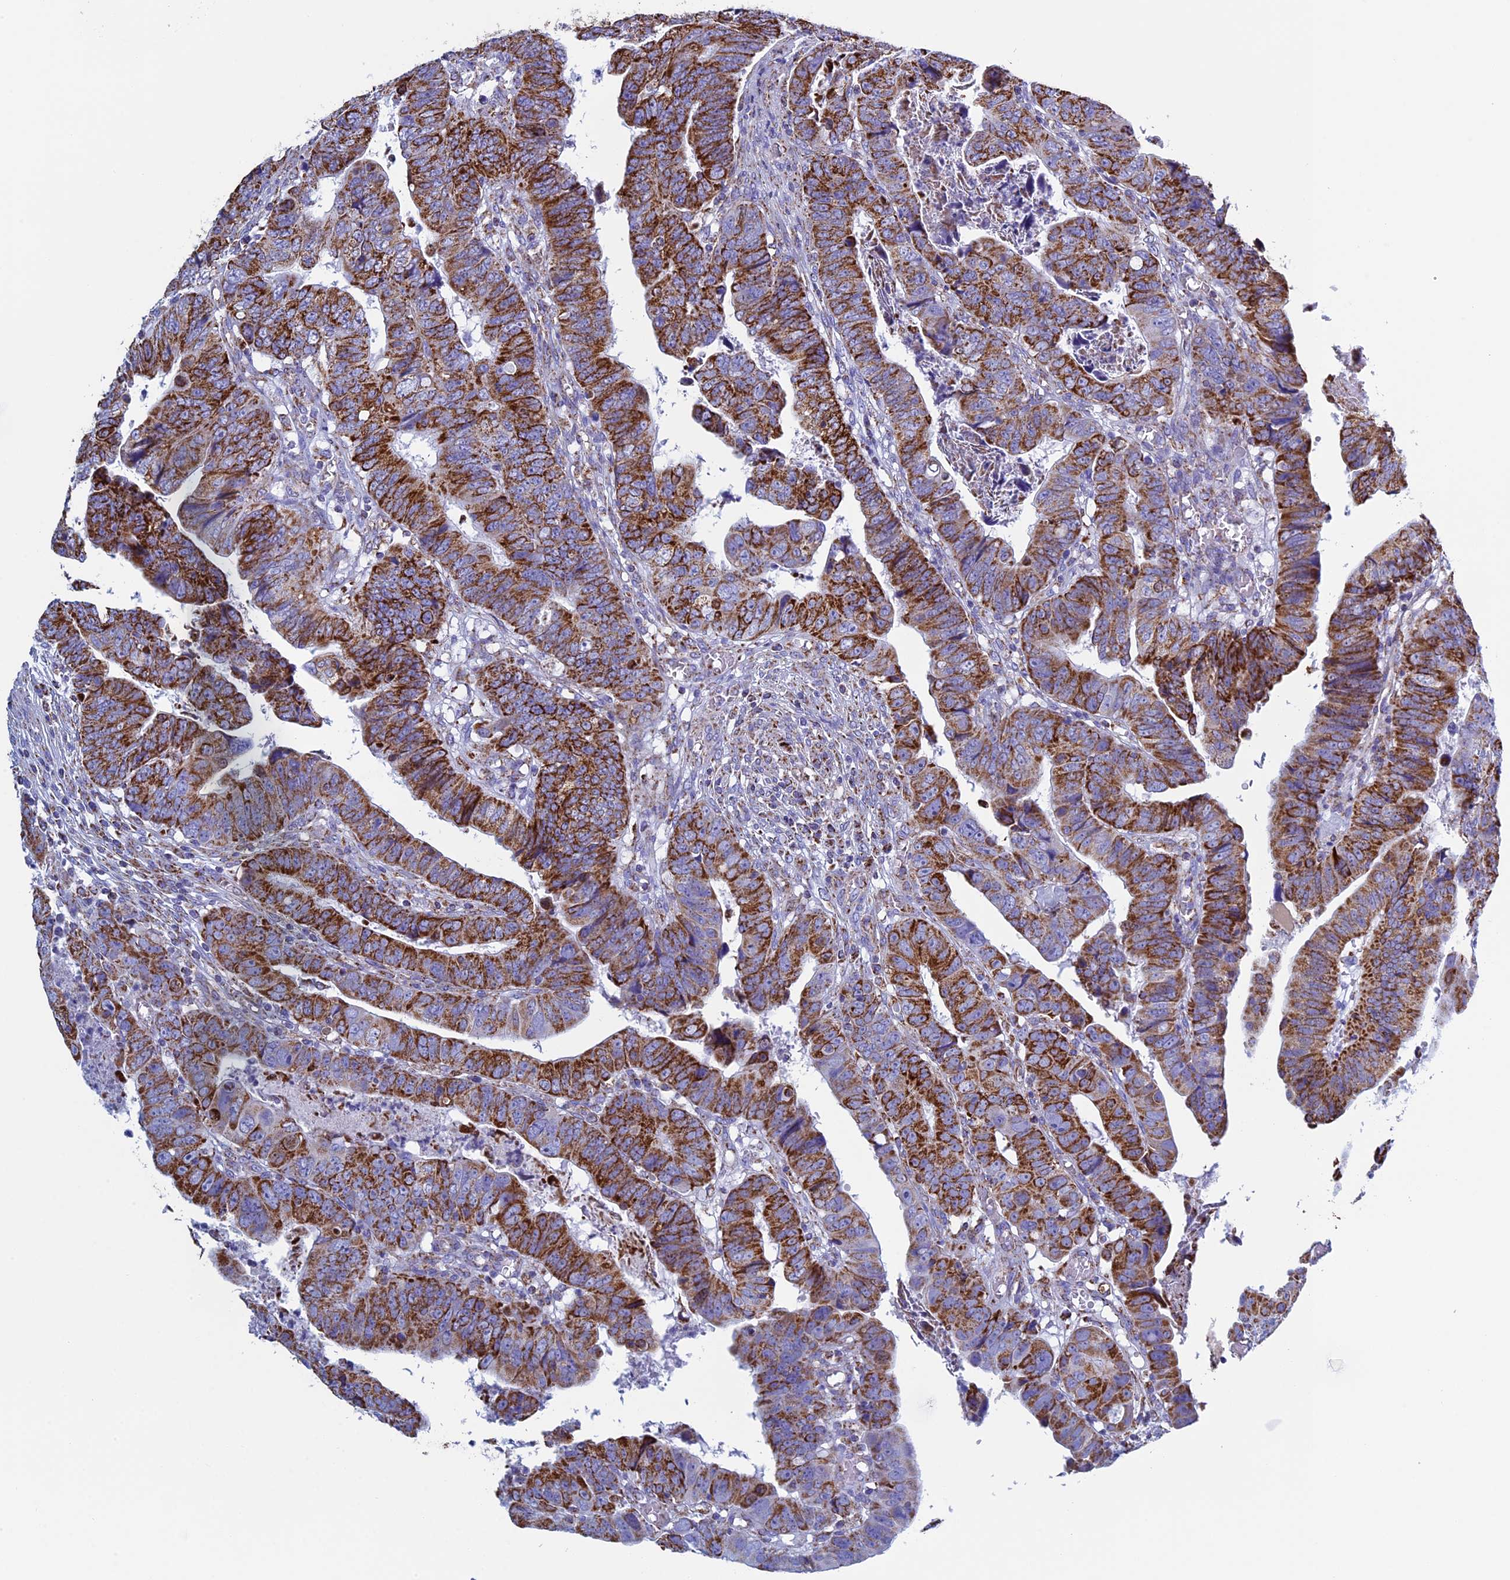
{"staining": {"intensity": "strong", "quantity": ">75%", "location": "cytoplasmic/membranous"}, "tissue": "colorectal cancer", "cell_type": "Tumor cells", "image_type": "cancer", "snomed": [{"axis": "morphology", "description": "Normal tissue, NOS"}, {"axis": "morphology", "description": "Adenocarcinoma, NOS"}, {"axis": "topography", "description": "Rectum"}], "caption": "Protein expression analysis of colorectal adenocarcinoma displays strong cytoplasmic/membranous expression in approximately >75% of tumor cells.", "gene": "UQCRFS1", "patient": {"sex": "female", "age": 65}}